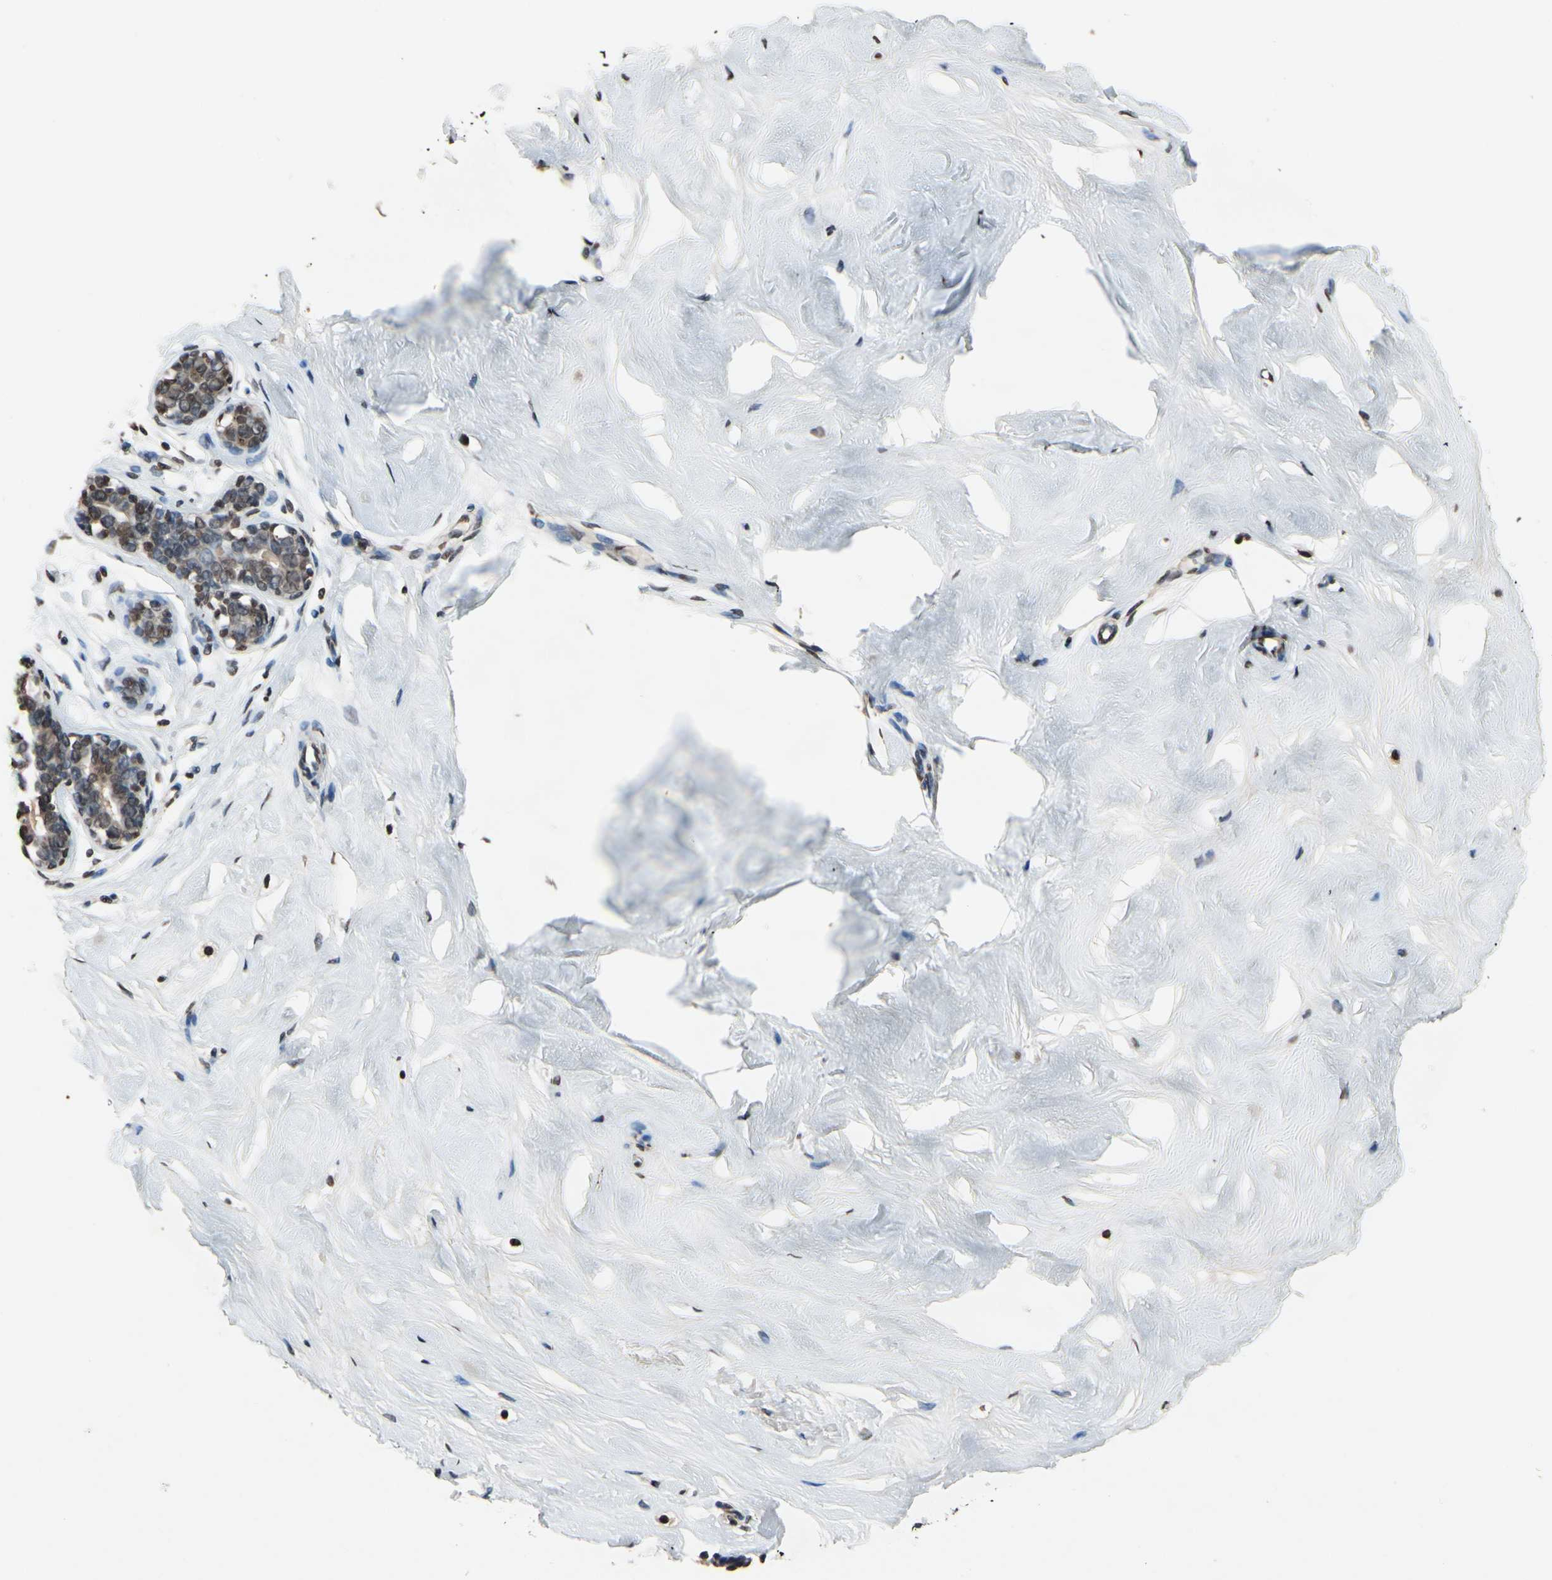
{"staining": {"intensity": "moderate", "quantity": ">75%", "location": "nuclear"}, "tissue": "breast", "cell_type": "Adipocytes", "image_type": "normal", "snomed": [{"axis": "morphology", "description": "Normal tissue, NOS"}, {"axis": "topography", "description": "Breast"}], "caption": "High-power microscopy captured an immunohistochemistry image of normal breast, revealing moderate nuclear staining in approximately >75% of adipocytes. Using DAB (3,3'-diaminobenzidine) (brown) and hematoxylin (blue) stains, captured at high magnification using brightfield microscopy.", "gene": "HIPK2", "patient": {"sex": "female", "age": 23}}